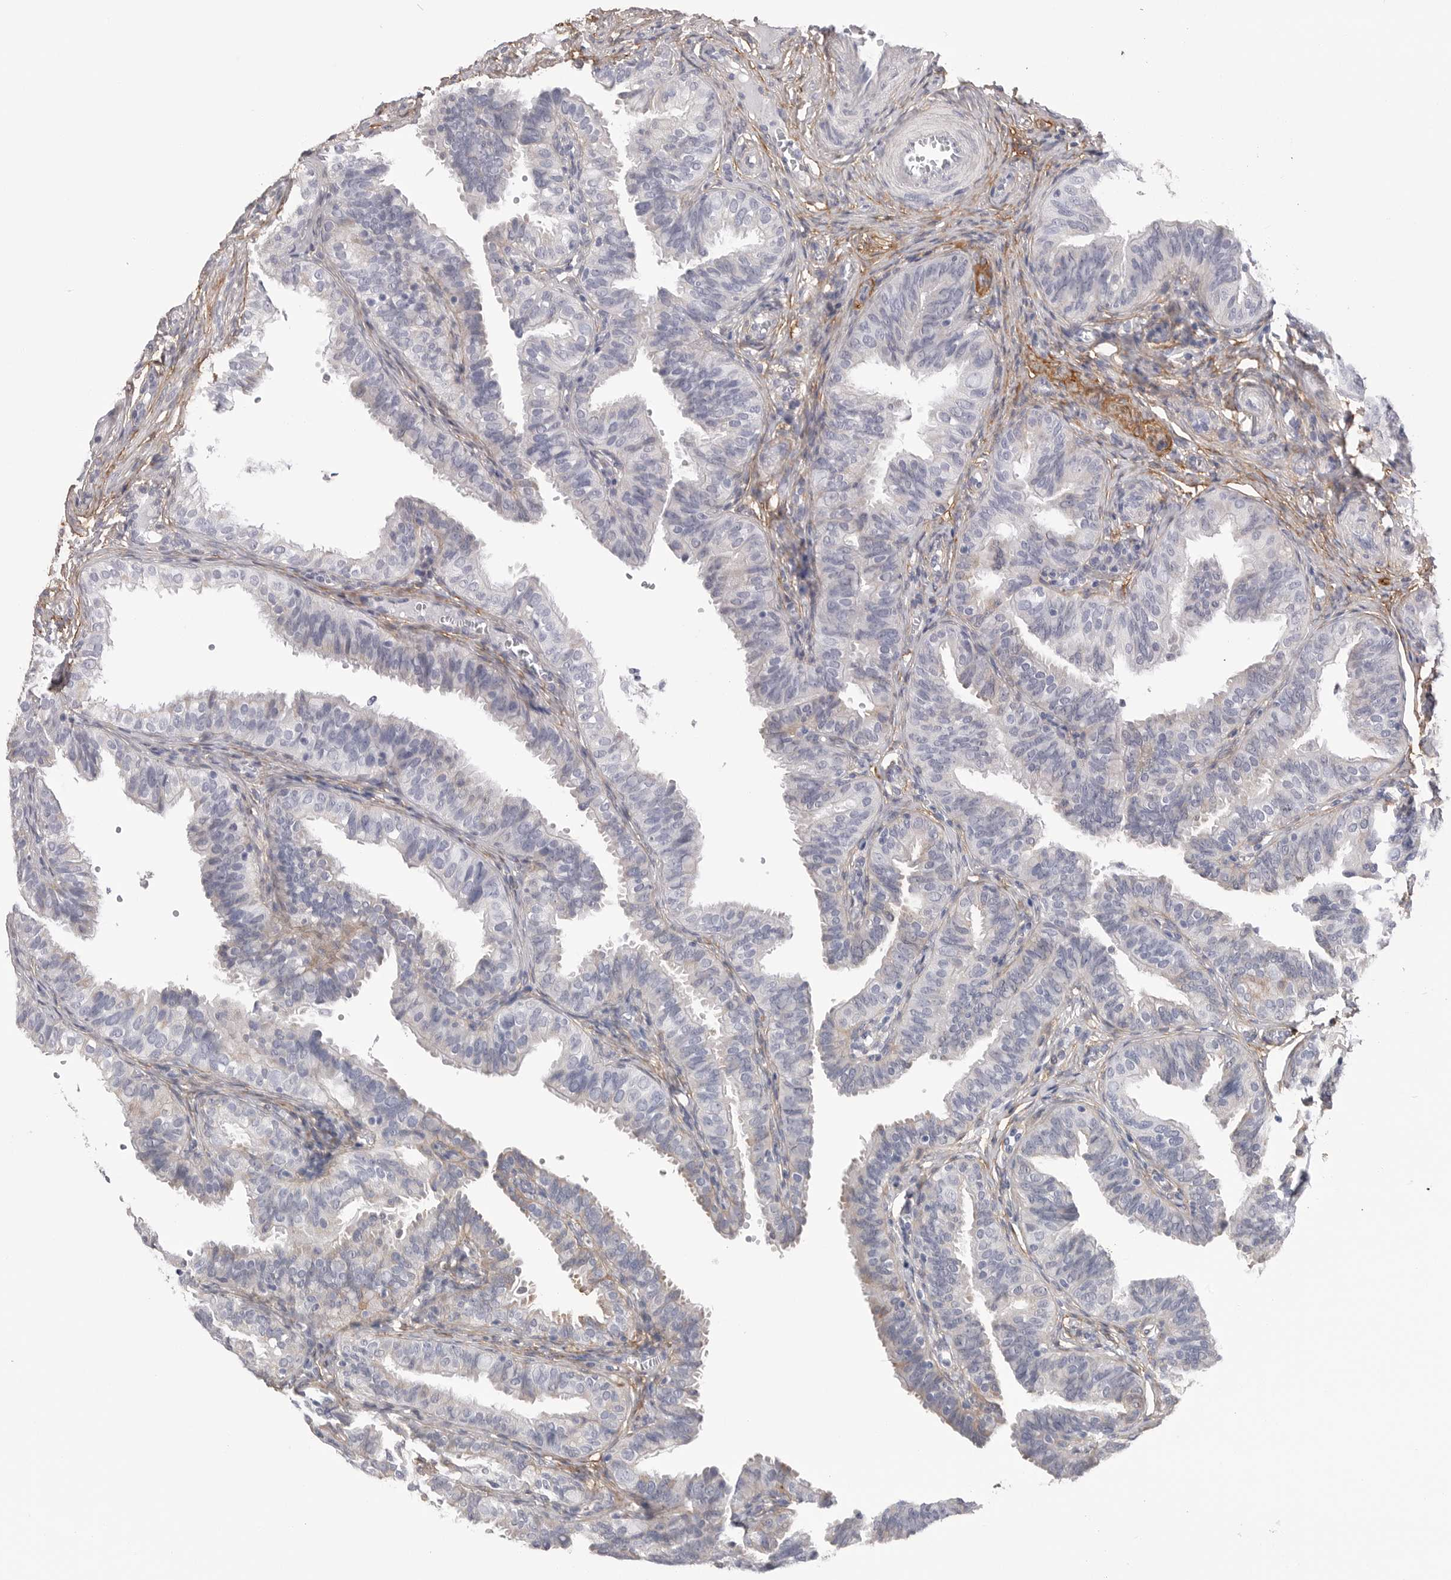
{"staining": {"intensity": "negative", "quantity": "none", "location": "none"}, "tissue": "fallopian tube", "cell_type": "Glandular cells", "image_type": "normal", "snomed": [{"axis": "morphology", "description": "Normal tissue, NOS"}, {"axis": "topography", "description": "Fallopian tube"}], "caption": "A high-resolution histopathology image shows IHC staining of unremarkable fallopian tube, which reveals no significant expression in glandular cells.", "gene": "AKAP12", "patient": {"sex": "female", "age": 35}}